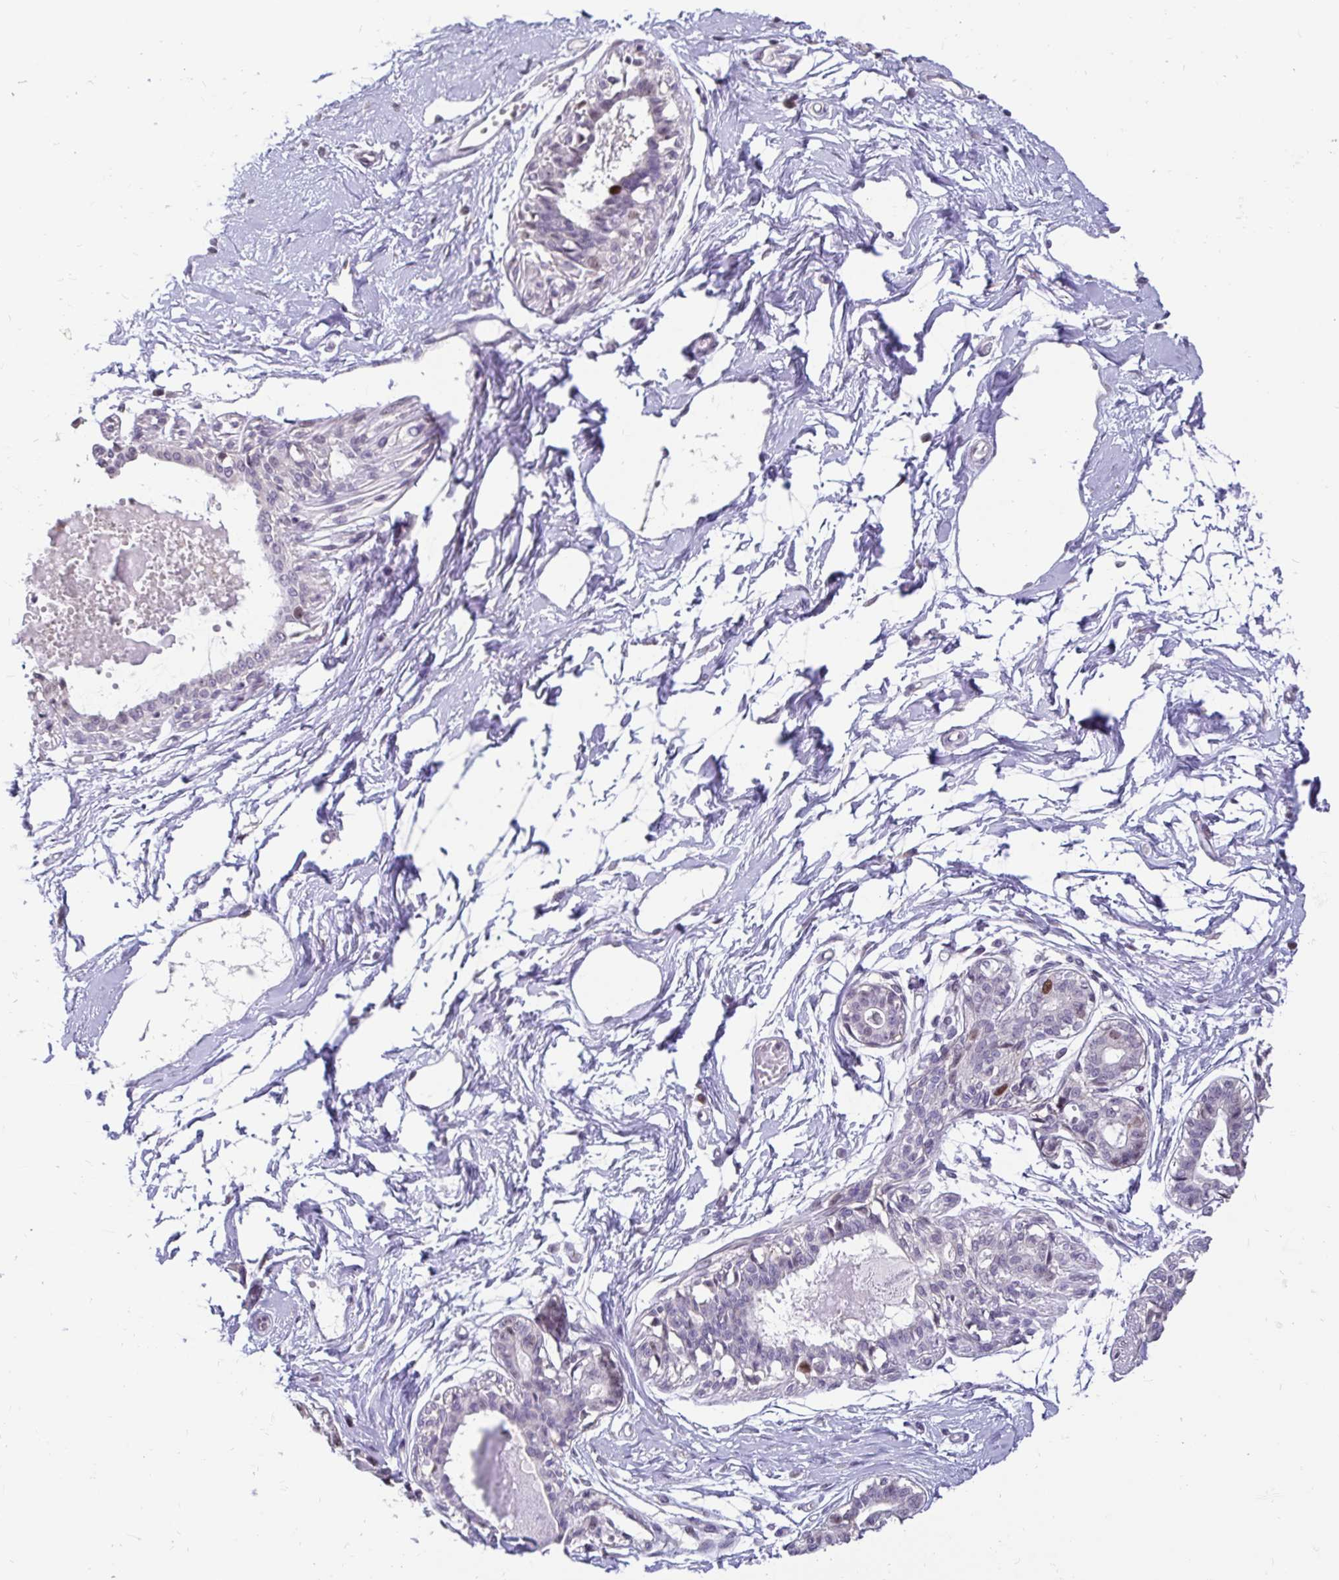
{"staining": {"intensity": "negative", "quantity": "none", "location": "none"}, "tissue": "breast", "cell_type": "Adipocytes", "image_type": "normal", "snomed": [{"axis": "morphology", "description": "Normal tissue, NOS"}, {"axis": "topography", "description": "Breast"}], "caption": "Unremarkable breast was stained to show a protein in brown. There is no significant staining in adipocytes. (Immunohistochemistry (ihc), brightfield microscopy, high magnification).", "gene": "ANLN", "patient": {"sex": "female", "age": 45}}